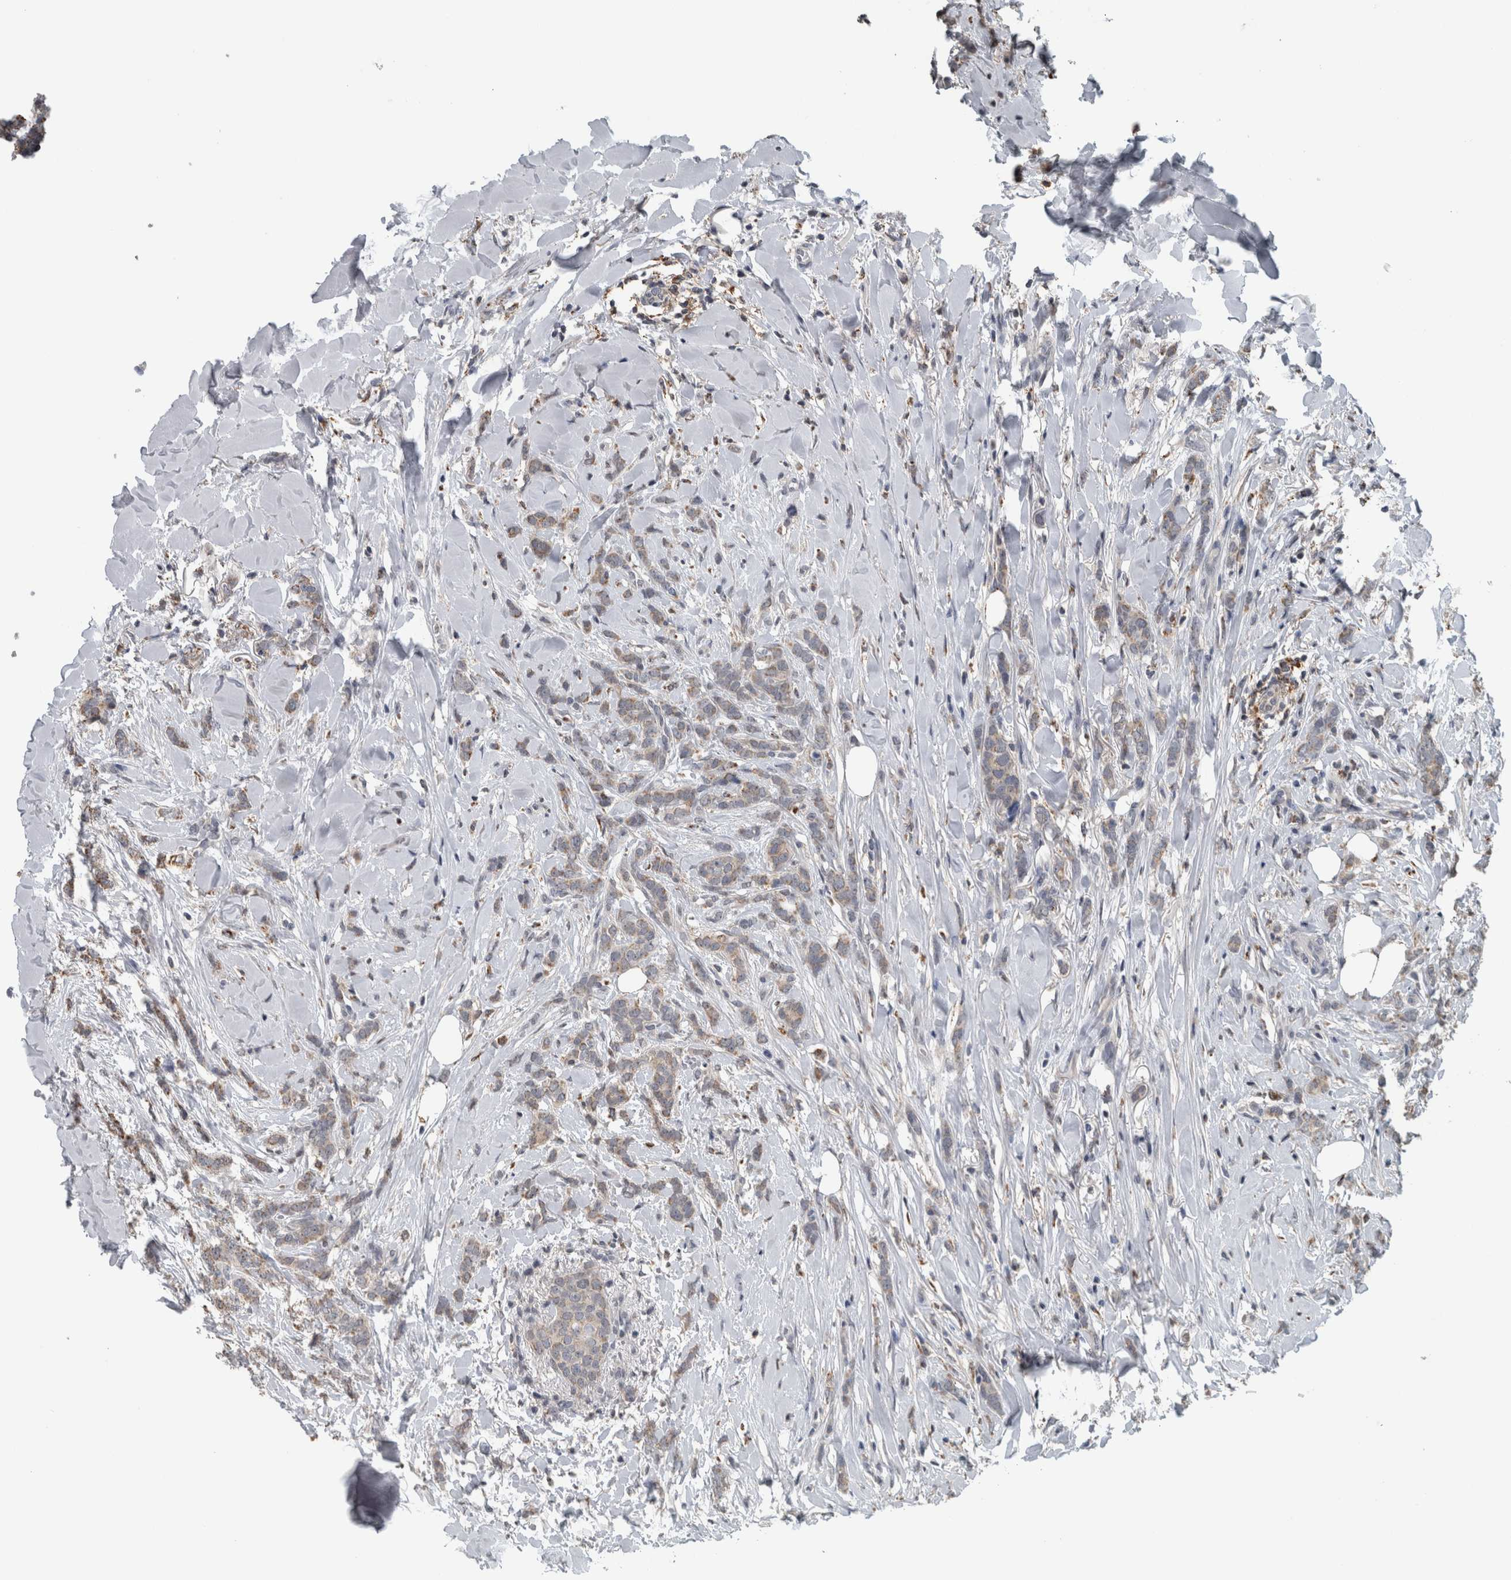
{"staining": {"intensity": "weak", "quantity": "25%-75%", "location": "cytoplasmic/membranous"}, "tissue": "breast cancer", "cell_type": "Tumor cells", "image_type": "cancer", "snomed": [{"axis": "morphology", "description": "Lobular carcinoma"}, {"axis": "topography", "description": "Skin"}, {"axis": "topography", "description": "Breast"}], "caption": "Protein expression analysis of human breast cancer reveals weak cytoplasmic/membranous staining in about 25%-75% of tumor cells.", "gene": "ACSF2", "patient": {"sex": "female", "age": 46}}